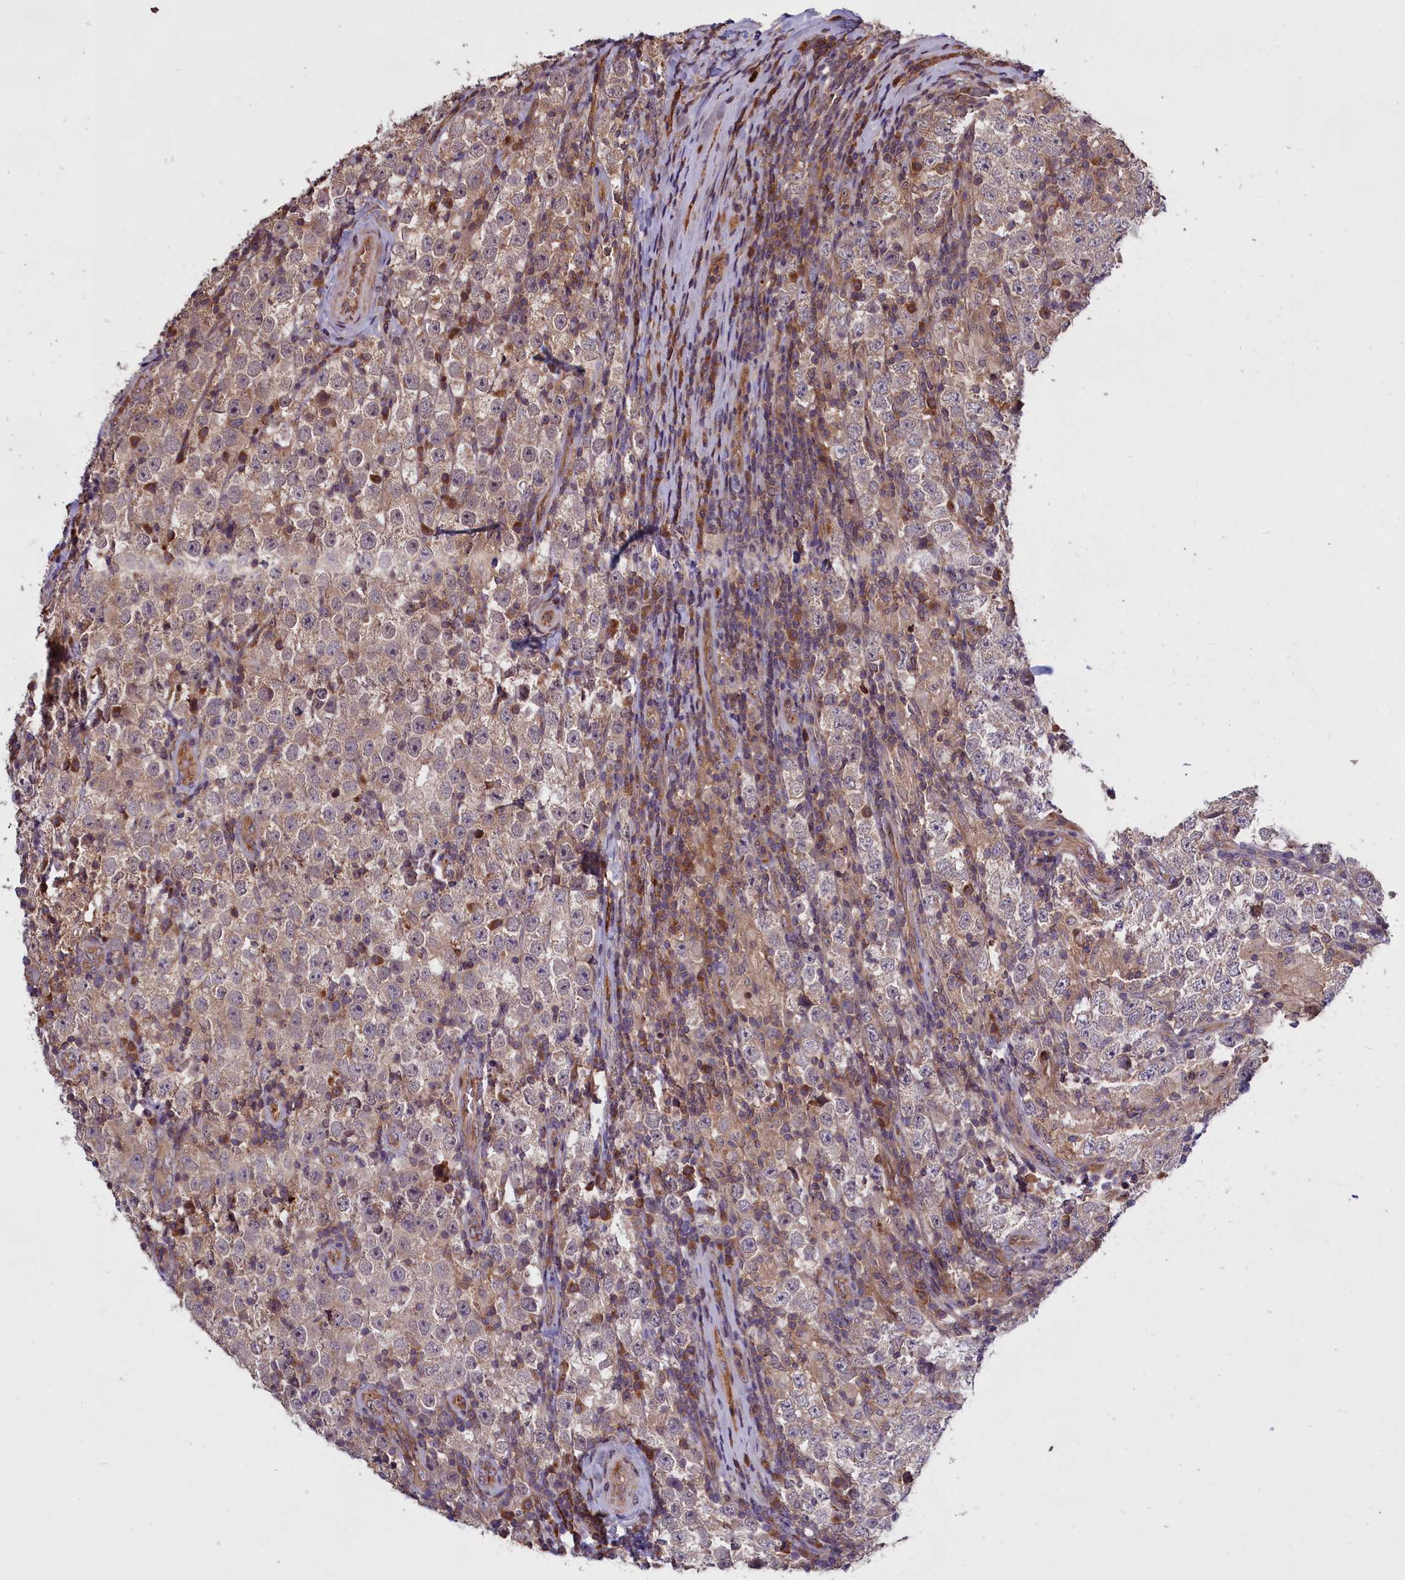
{"staining": {"intensity": "moderate", "quantity": "25%-75%", "location": "cytoplasmic/membranous"}, "tissue": "testis cancer", "cell_type": "Tumor cells", "image_type": "cancer", "snomed": [{"axis": "morphology", "description": "Normal tissue, NOS"}, {"axis": "morphology", "description": "Urothelial carcinoma, High grade"}, {"axis": "morphology", "description": "Seminoma, NOS"}, {"axis": "morphology", "description": "Carcinoma, Embryonal, NOS"}, {"axis": "topography", "description": "Urinary bladder"}, {"axis": "topography", "description": "Testis"}], "caption": "About 25%-75% of tumor cells in human testis cancer demonstrate moderate cytoplasmic/membranous protein expression as visualized by brown immunohistochemical staining.", "gene": "DENND1B", "patient": {"sex": "male", "age": 41}}